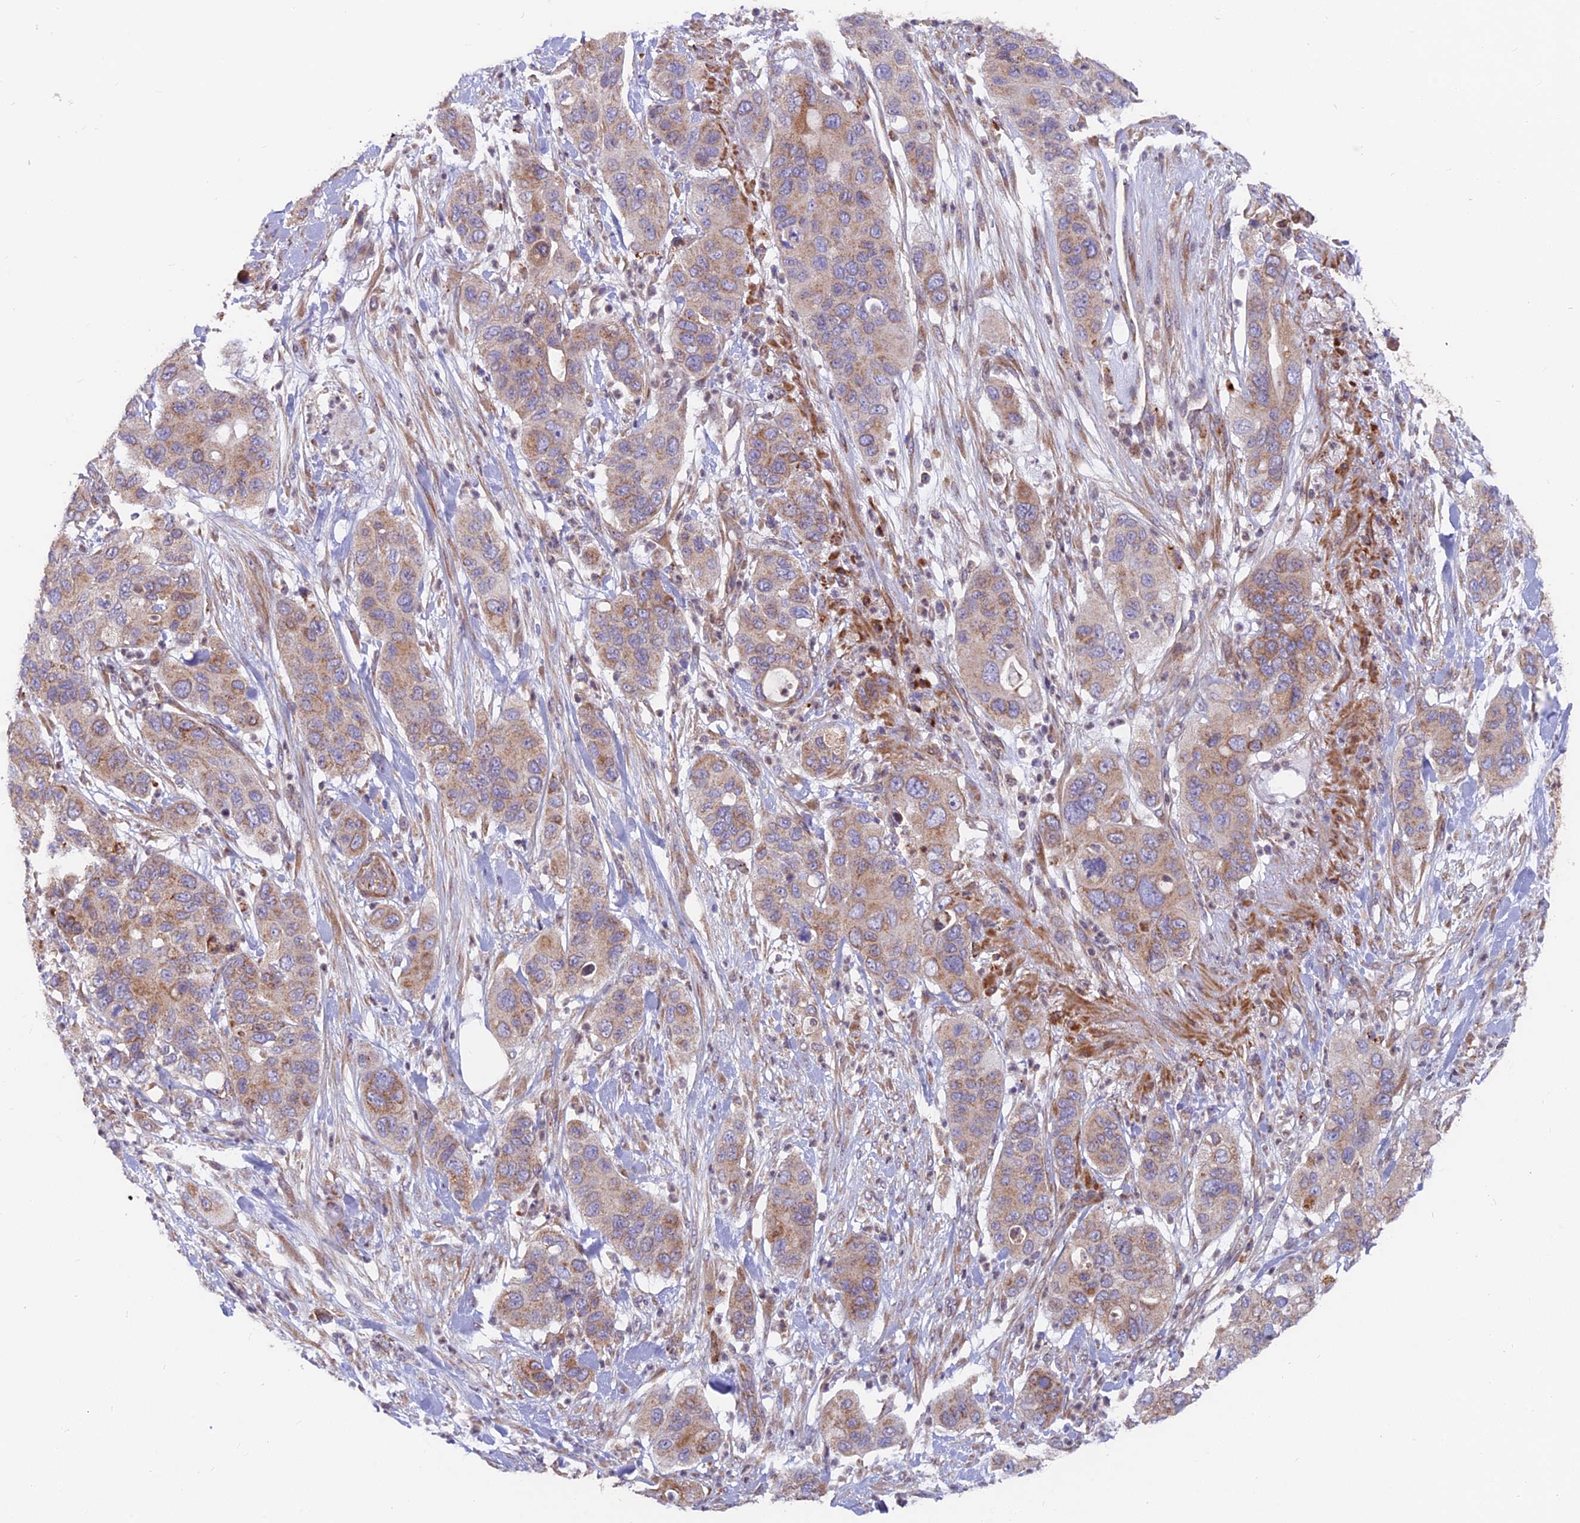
{"staining": {"intensity": "moderate", "quantity": "25%-75%", "location": "cytoplasmic/membranous"}, "tissue": "pancreatic cancer", "cell_type": "Tumor cells", "image_type": "cancer", "snomed": [{"axis": "morphology", "description": "Adenocarcinoma, NOS"}, {"axis": "topography", "description": "Pancreas"}], "caption": "Protein staining of adenocarcinoma (pancreatic) tissue reveals moderate cytoplasmic/membranous positivity in approximately 25%-75% of tumor cells.", "gene": "TBC1D20", "patient": {"sex": "female", "age": 71}}